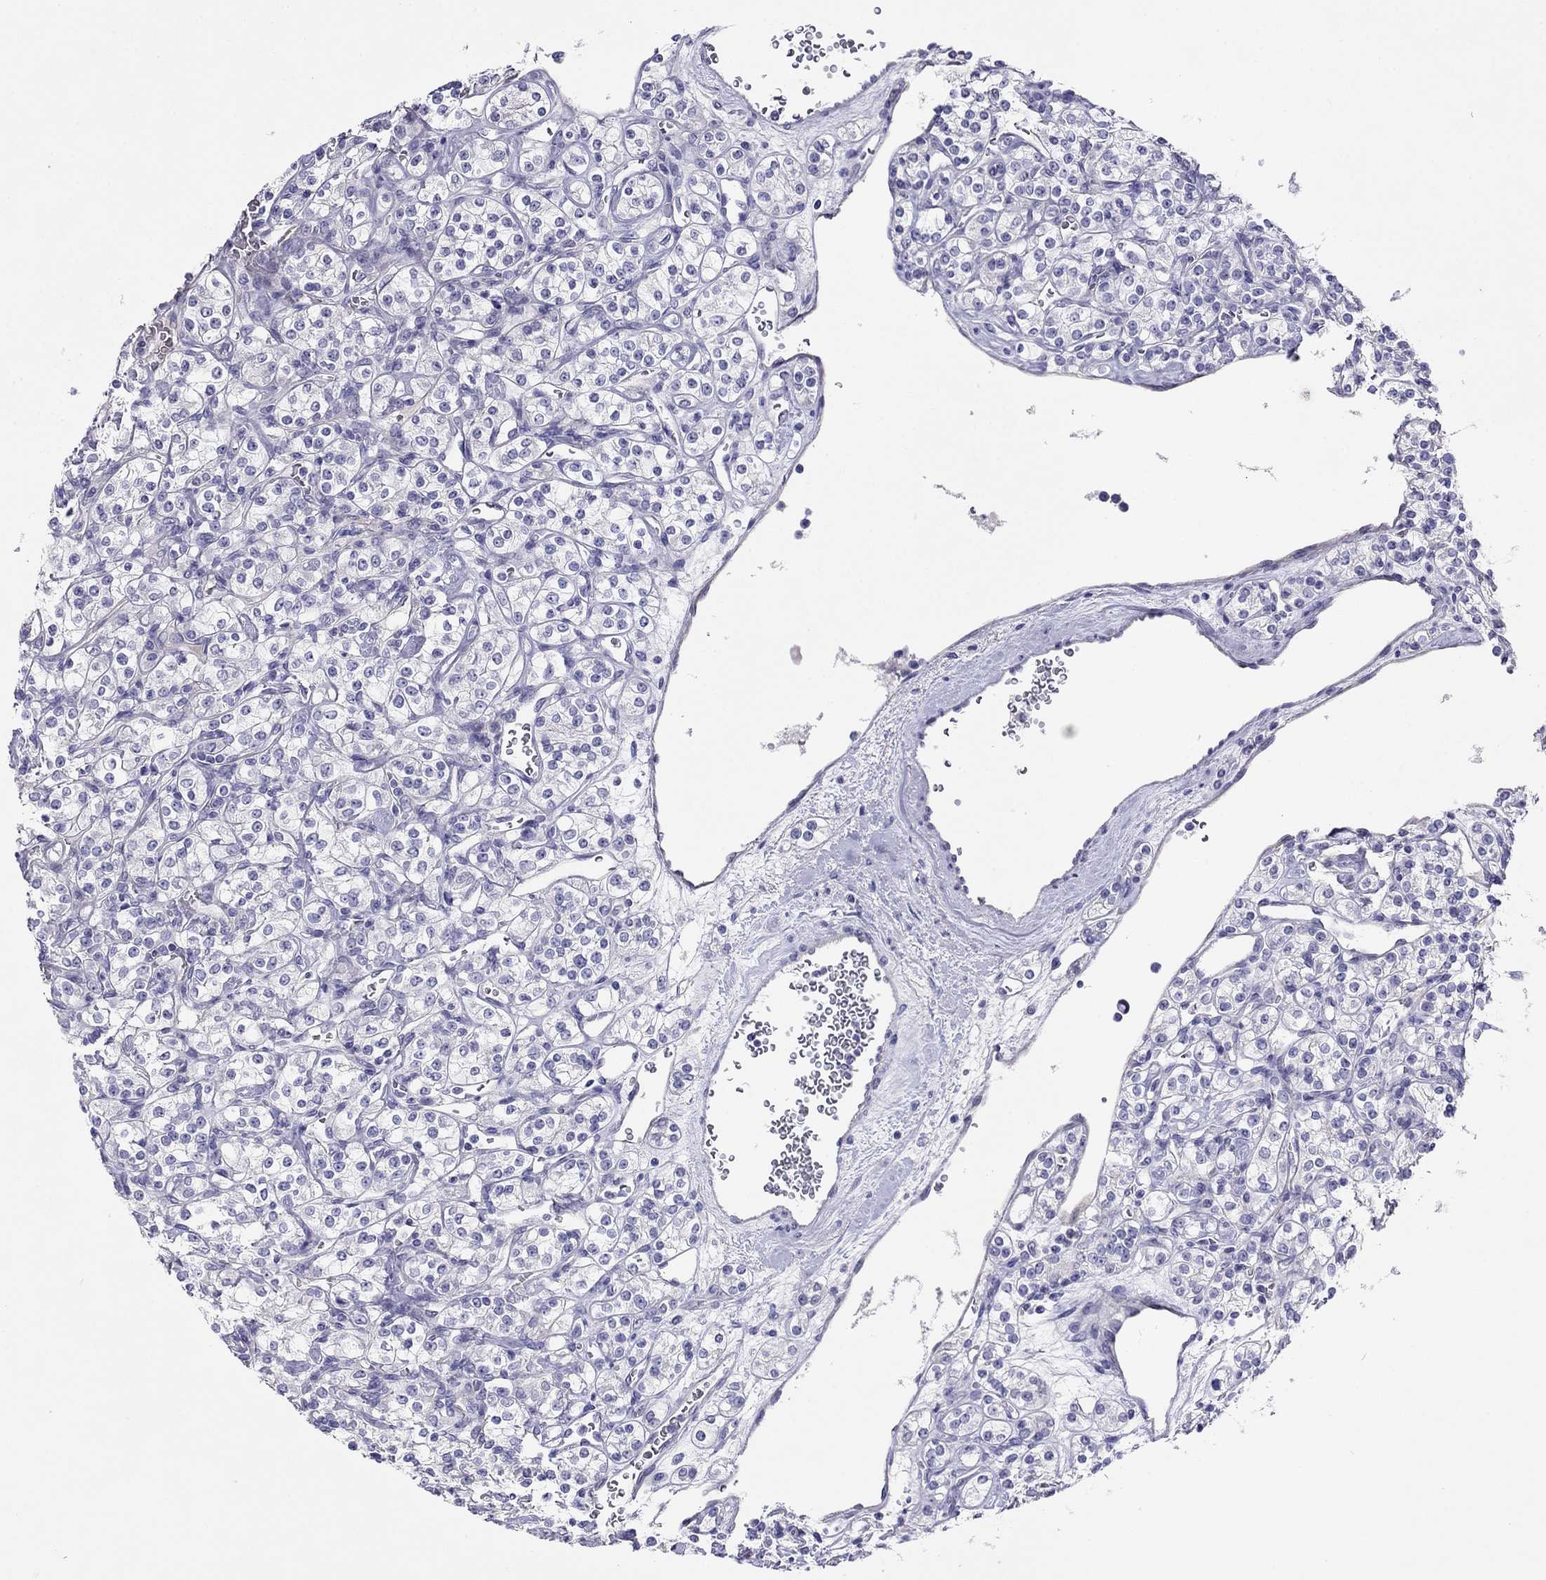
{"staining": {"intensity": "negative", "quantity": "none", "location": "none"}, "tissue": "renal cancer", "cell_type": "Tumor cells", "image_type": "cancer", "snomed": [{"axis": "morphology", "description": "Adenocarcinoma, NOS"}, {"axis": "topography", "description": "Kidney"}], "caption": "An IHC histopathology image of adenocarcinoma (renal) is shown. There is no staining in tumor cells of adenocarcinoma (renal).", "gene": "CAPNS2", "patient": {"sex": "male", "age": 77}}